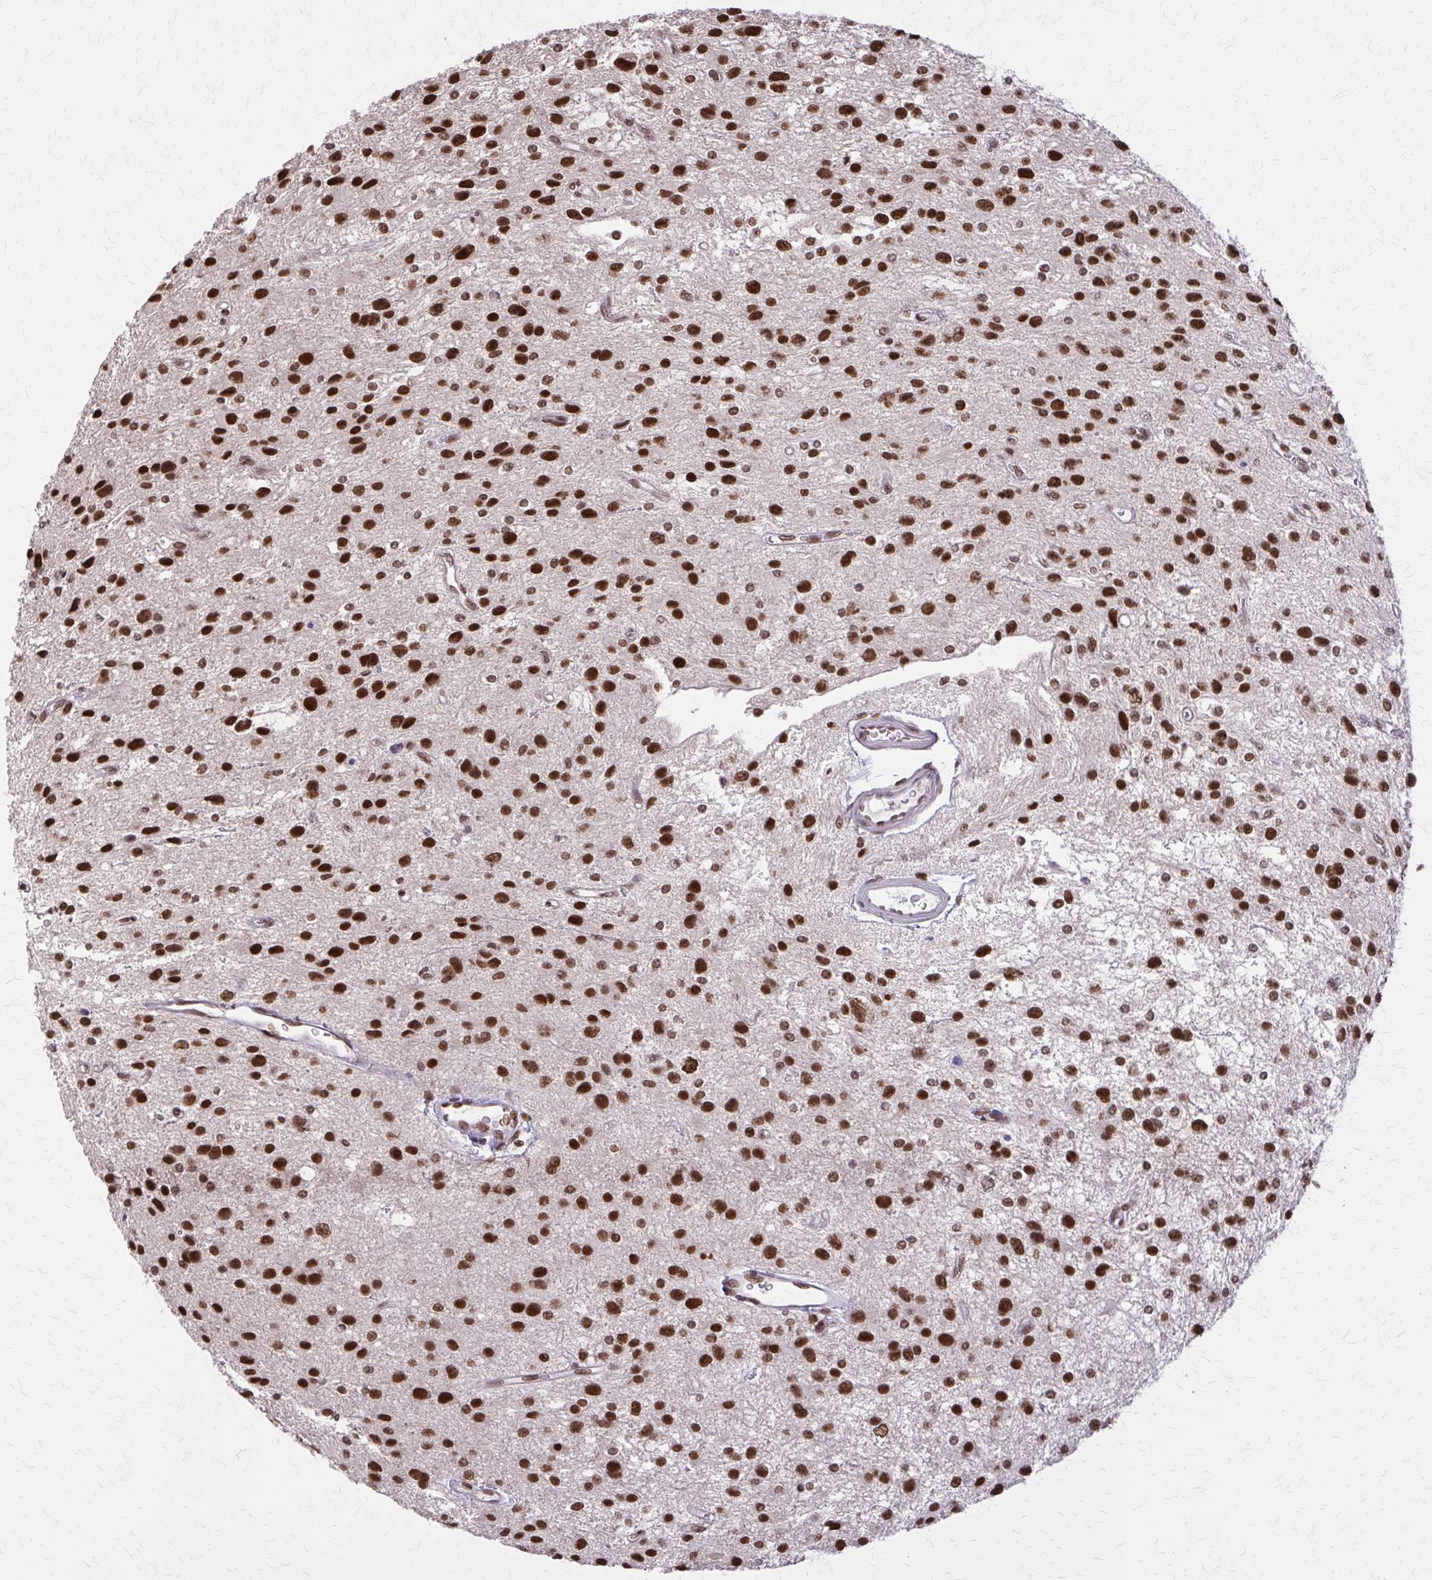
{"staining": {"intensity": "strong", "quantity": ">75%", "location": "nuclear"}, "tissue": "glioma", "cell_type": "Tumor cells", "image_type": "cancer", "snomed": [{"axis": "morphology", "description": "Glioma, malignant, Low grade"}, {"axis": "topography", "description": "Brain"}], "caption": "Brown immunohistochemical staining in low-grade glioma (malignant) displays strong nuclear expression in about >75% of tumor cells. Immunohistochemistry (ihc) stains the protein of interest in brown and the nuclei are stained blue.", "gene": "TTF1", "patient": {"sex": "male", "age": 43}}